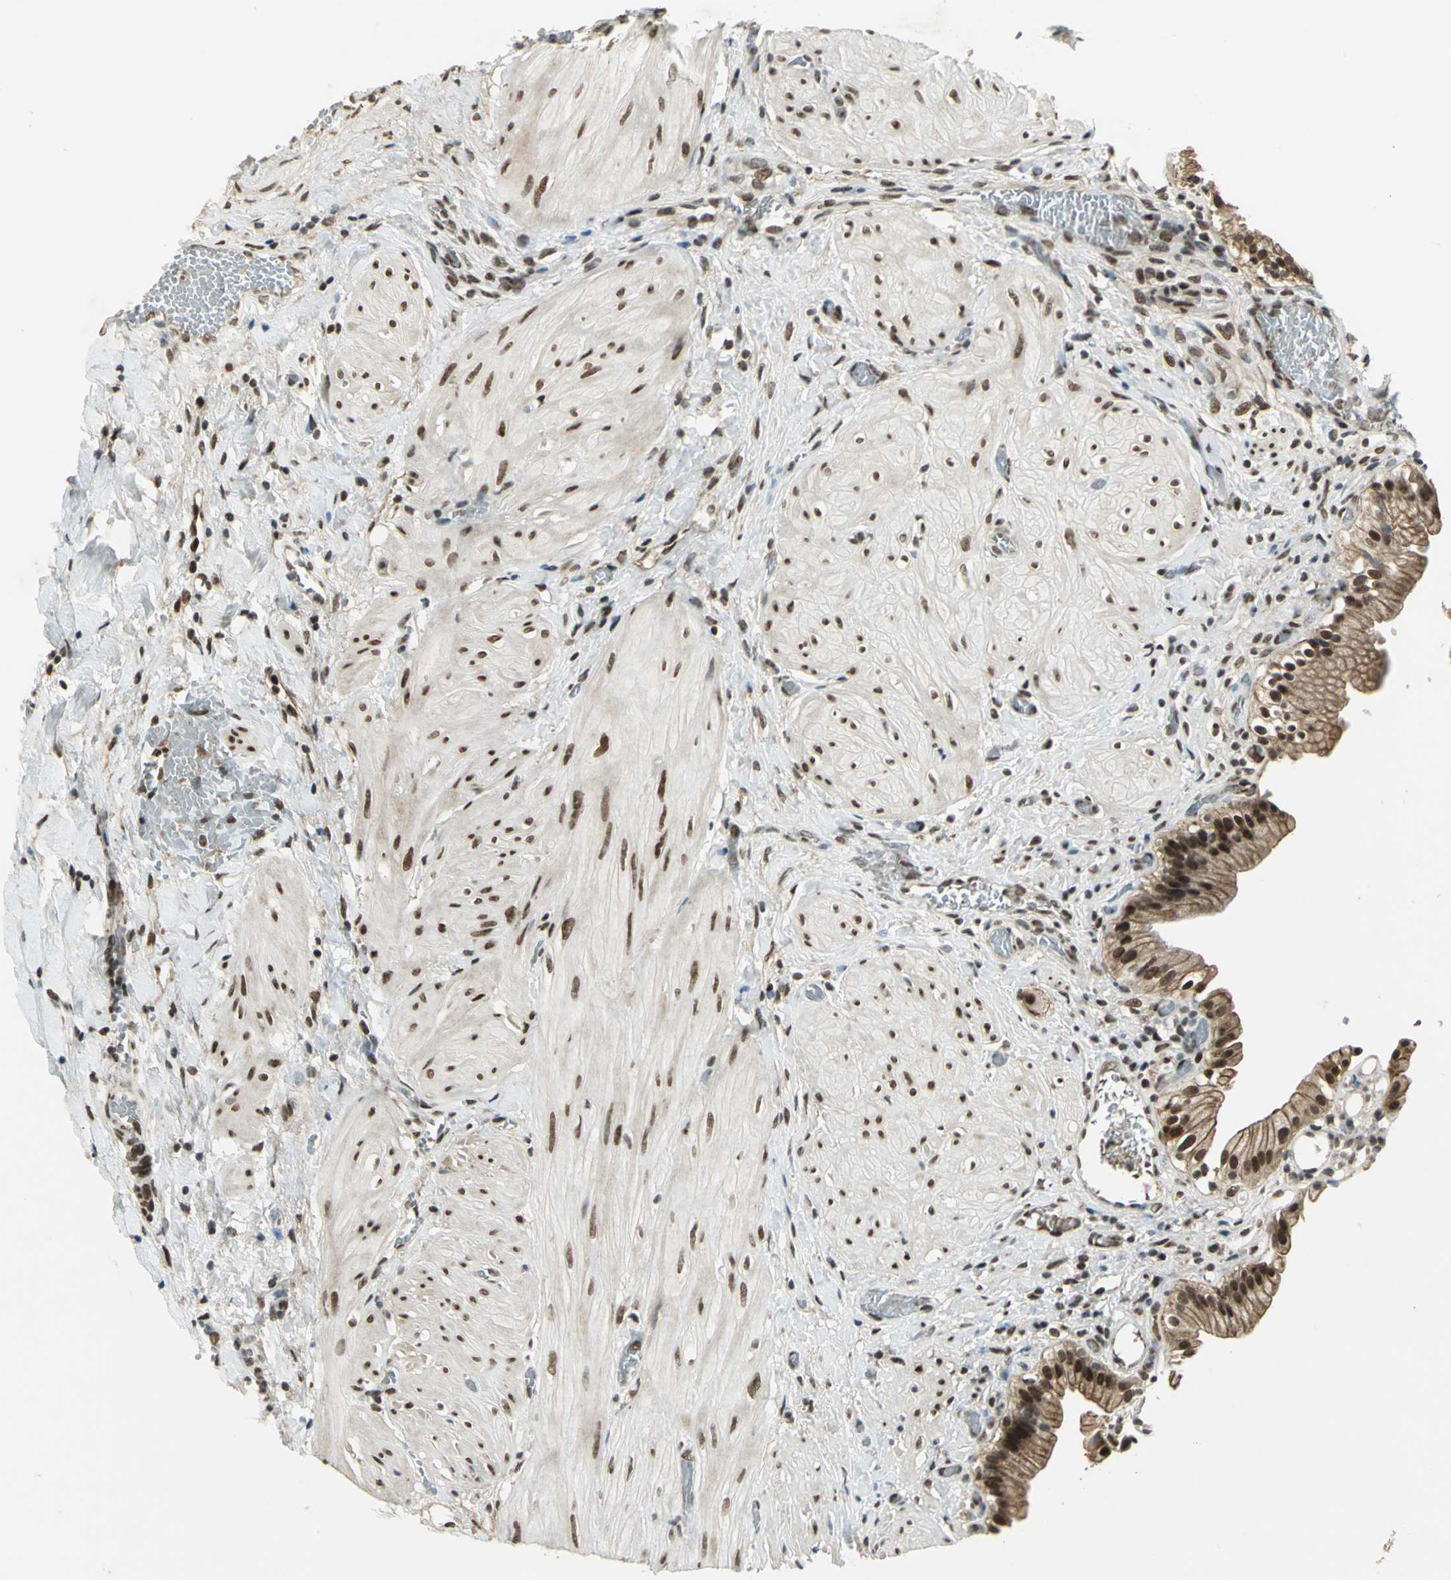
{"staining": {"intensity": "strong", "quantity": ">75%", "location": "cytoplasmic/membranous"}, "tissue": "gallbladder", "cell_type": "Glandular cells", "image_type": "normal", "snomed": [{"axis": "morphology", "description": "Normal tissue, NOS"}, {"axis": "topography", "description": "Gallbladder"}], "caption": "Protein expression analysis of benign human gallbladder reveals strong cytoplasmic/membranous positivity in about >75% of glandular cells. The staining is performed using DAB (3,3'-diaminobenzidine) brown chromogen to label protein expression. The nuclei are counter-stained blue using hematoxylin.", "gene": "RAD17", "patient": {"sex": "male", "age": 65}}